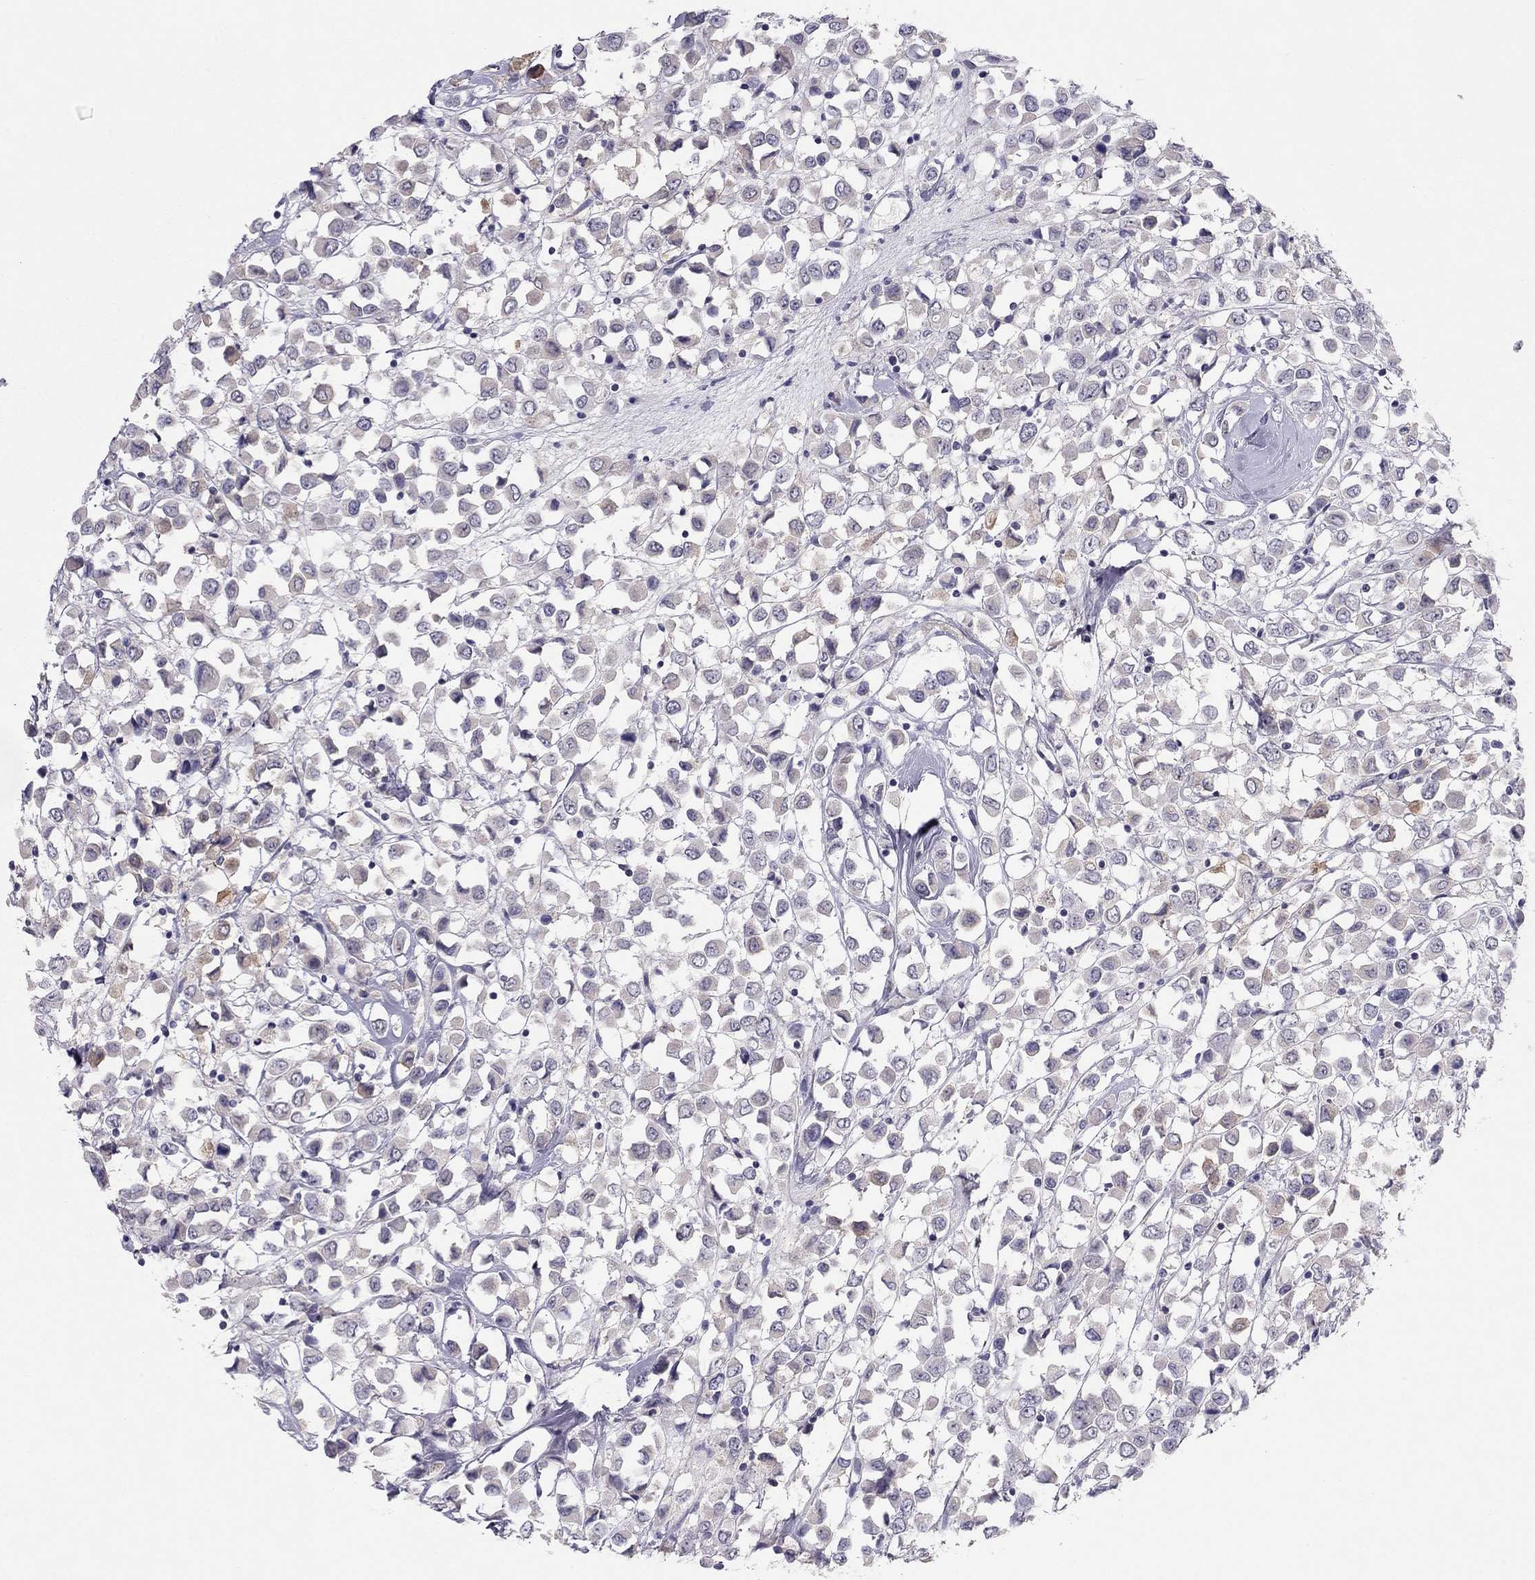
{"staining": {"intensity": "negative", "quantity": "none", "location": "none"}, "tissue": "breast cancer", "cell_type": "Tumor cells", "image_type": "cancer", "snomed": [{"axis": "morphology", "description": "Duct carcinoma"}, {"axis": "topography", "description": "Breast"}], "caption": "Infiltrating ductal carcinoma (breast) stained for a protein using IHC reveals no staining tumor cells.", "gene": "ADORA2A", "patient": {"sex": "female", "age": 61}}